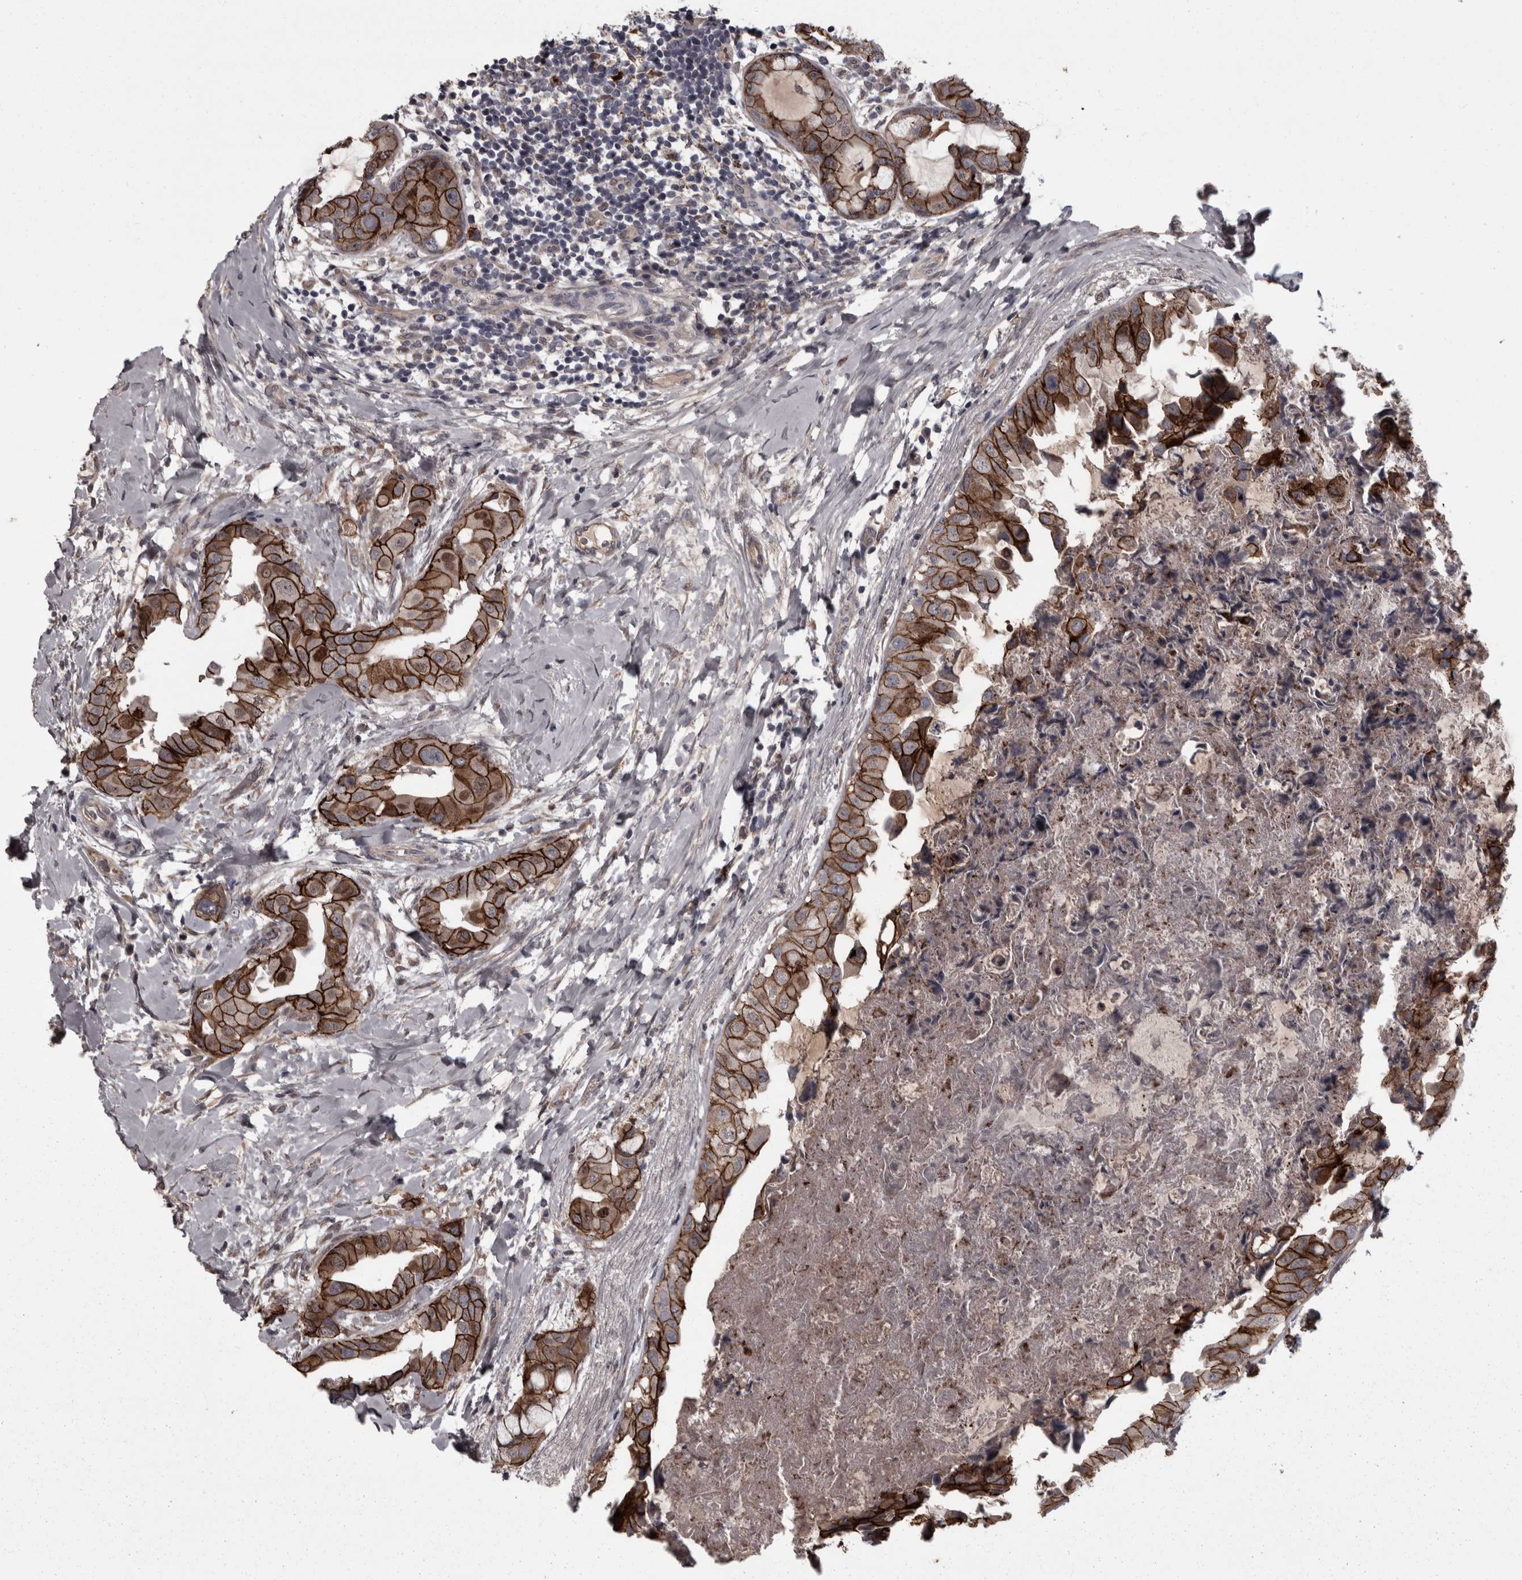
{"staining": {"intensity": "strong", "quantity": ">75%", "location": "cytoplasmic/membranous"}, "tissue": "breast cancer", "cell_type": "Tumor cells", "image_type": "cancer", "snomed": [{"axis": "morphology", "description": "Duct carcinoma"}, {"axis": "topography", "description": "Breast"}], "caption": "A high-resolution photomicrograph shows immunohistochemistry (IHC) staining of breast invasive ductal carcinoma, which reveals strong cytoplasmic/membranous staining in approximately >75% of tumor cells. The staining was performed using DAB (3,3'-diaminobenzidine), with brown indicating positive protein expression. Nuclei are stained blue with hematoxylin.", "gene": "PCDH17", "patient": {"sex": "female", "age": 40}}